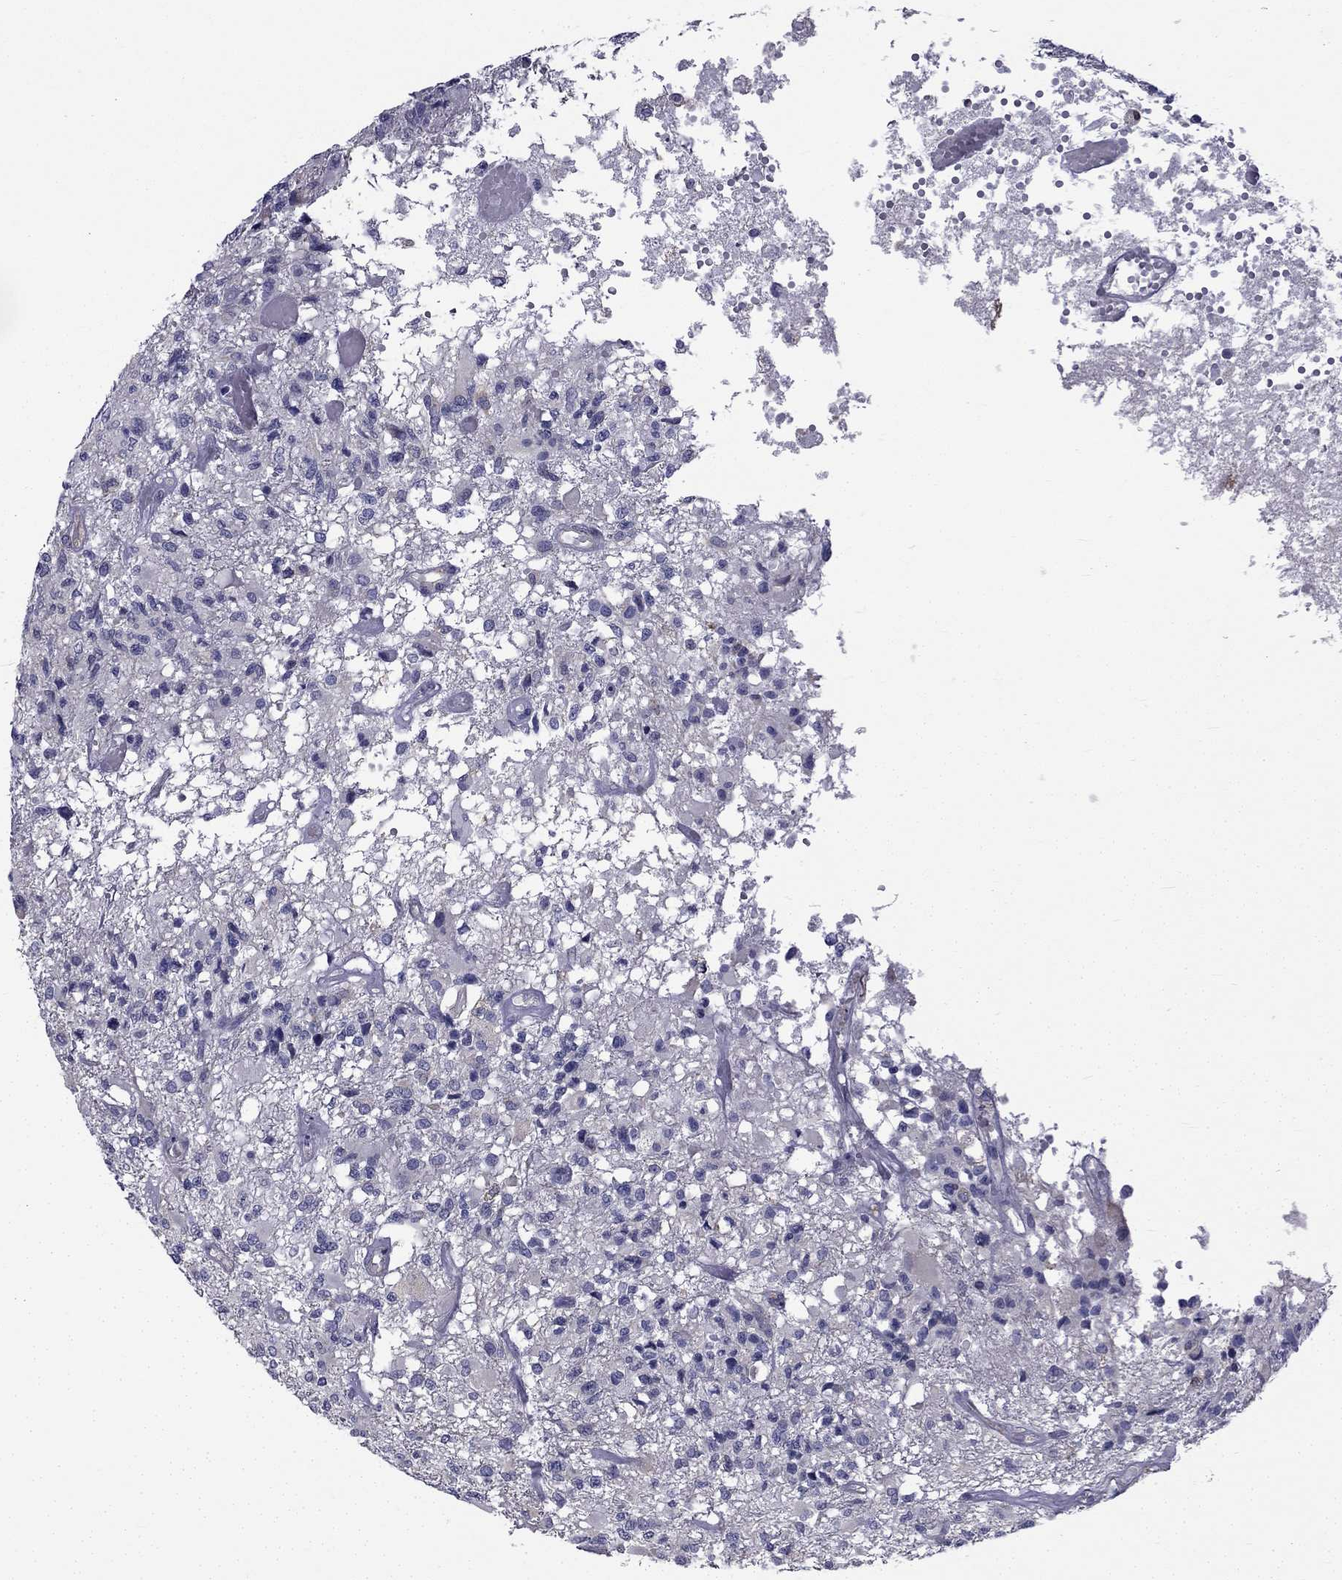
{"staining": {"intensity": "negative", "quantity": "none", "location": "none"}, "tissue": "glioma", "cell_type": "Tumor cells", "image_type": "cancer", "snomed": [{"axis": "morphology", "description": "Glioma, malignant, High grade"}, {"axis": "topography", "description": "Brain"}], "caption": "A photomicrograph of human glioma is negative for staining in tumor cells.", "gene": "CCDC40", "patient": {"sex": "female", "age": 63}}